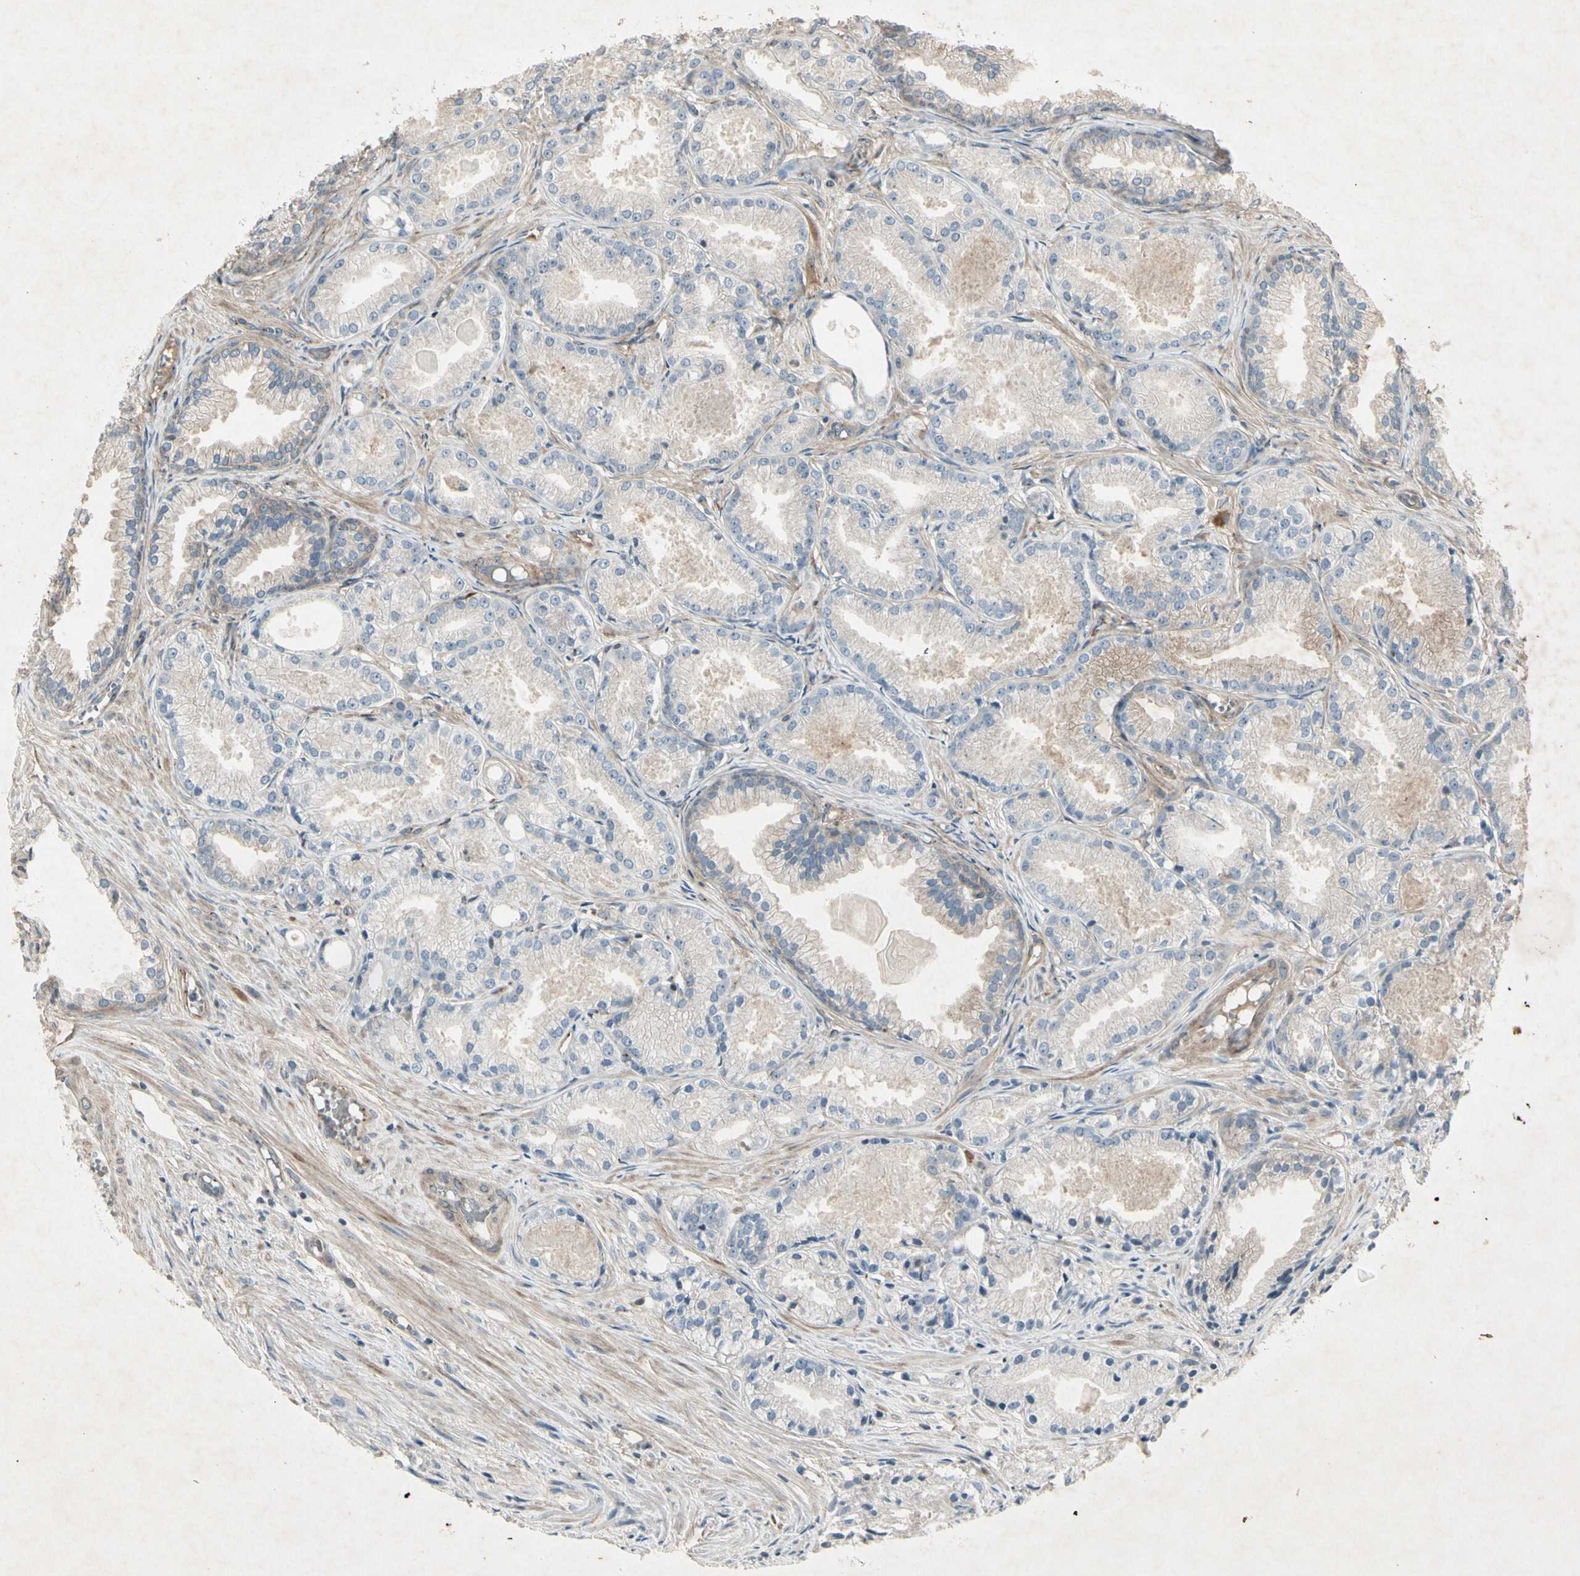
{"staining": {"intensity": "weak", "quantity": ">75%", "location": "cytoplasmic/membranous"}, "tissue": "prostate cancer", "cell_type": "Tumor cells", "image_type": "cancer", "snomed": [{"axis": "morphology", "description": "Adenocarcinoma, Low grade"}, {"axis": "topography", "description": "Prostate"}], "caption": "A high-resolution micrograph shows IHC staining of prostate adenocarcinoma (low-grade), which shows weak cytoplasmic/membranous expression in about >75% of tumor cells.", "gene": "TEK", "patient": {"sex": "male", "age": 72}}